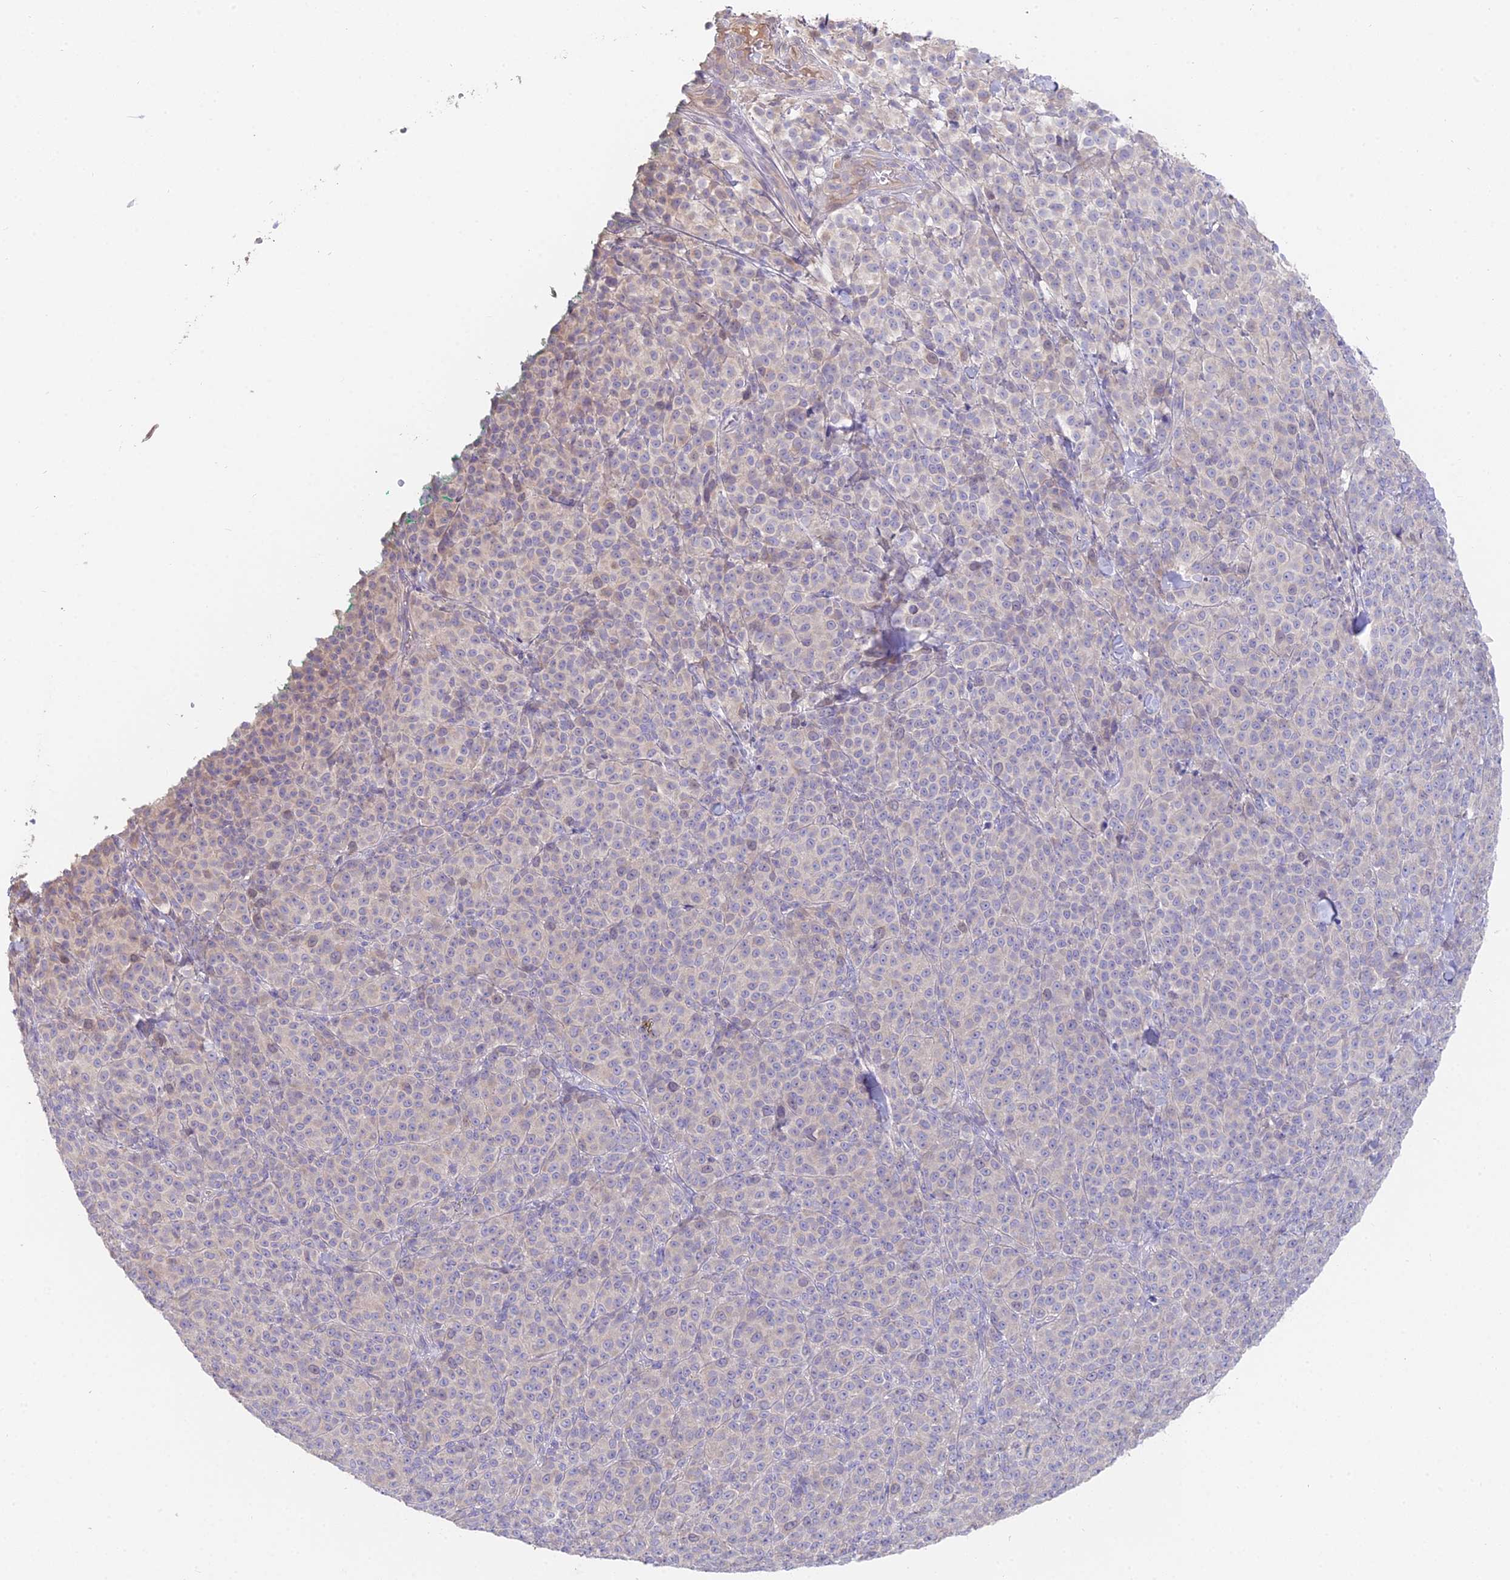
{"staining": {"intensity": "negative", "quantity": "none", "location": "none"}, "tissue": "melanoma", "cell_type": "Tumor cells", "image_type": "cancer", "snomed": [{"axis": "morphology", "description": "Normal tissue, NOS"}, {"axis": "morphology", "description": "Malignant melanoma, NOS"}, {"axis": "topography", "description": "Skin"}], "caption": "IHC micrograph of human malignant melanoma stained for a protein (brown), which exhibits no expression in tumor cells.", "gene": "FAM168B", "patient": {"sex": "female", "age": 34}}